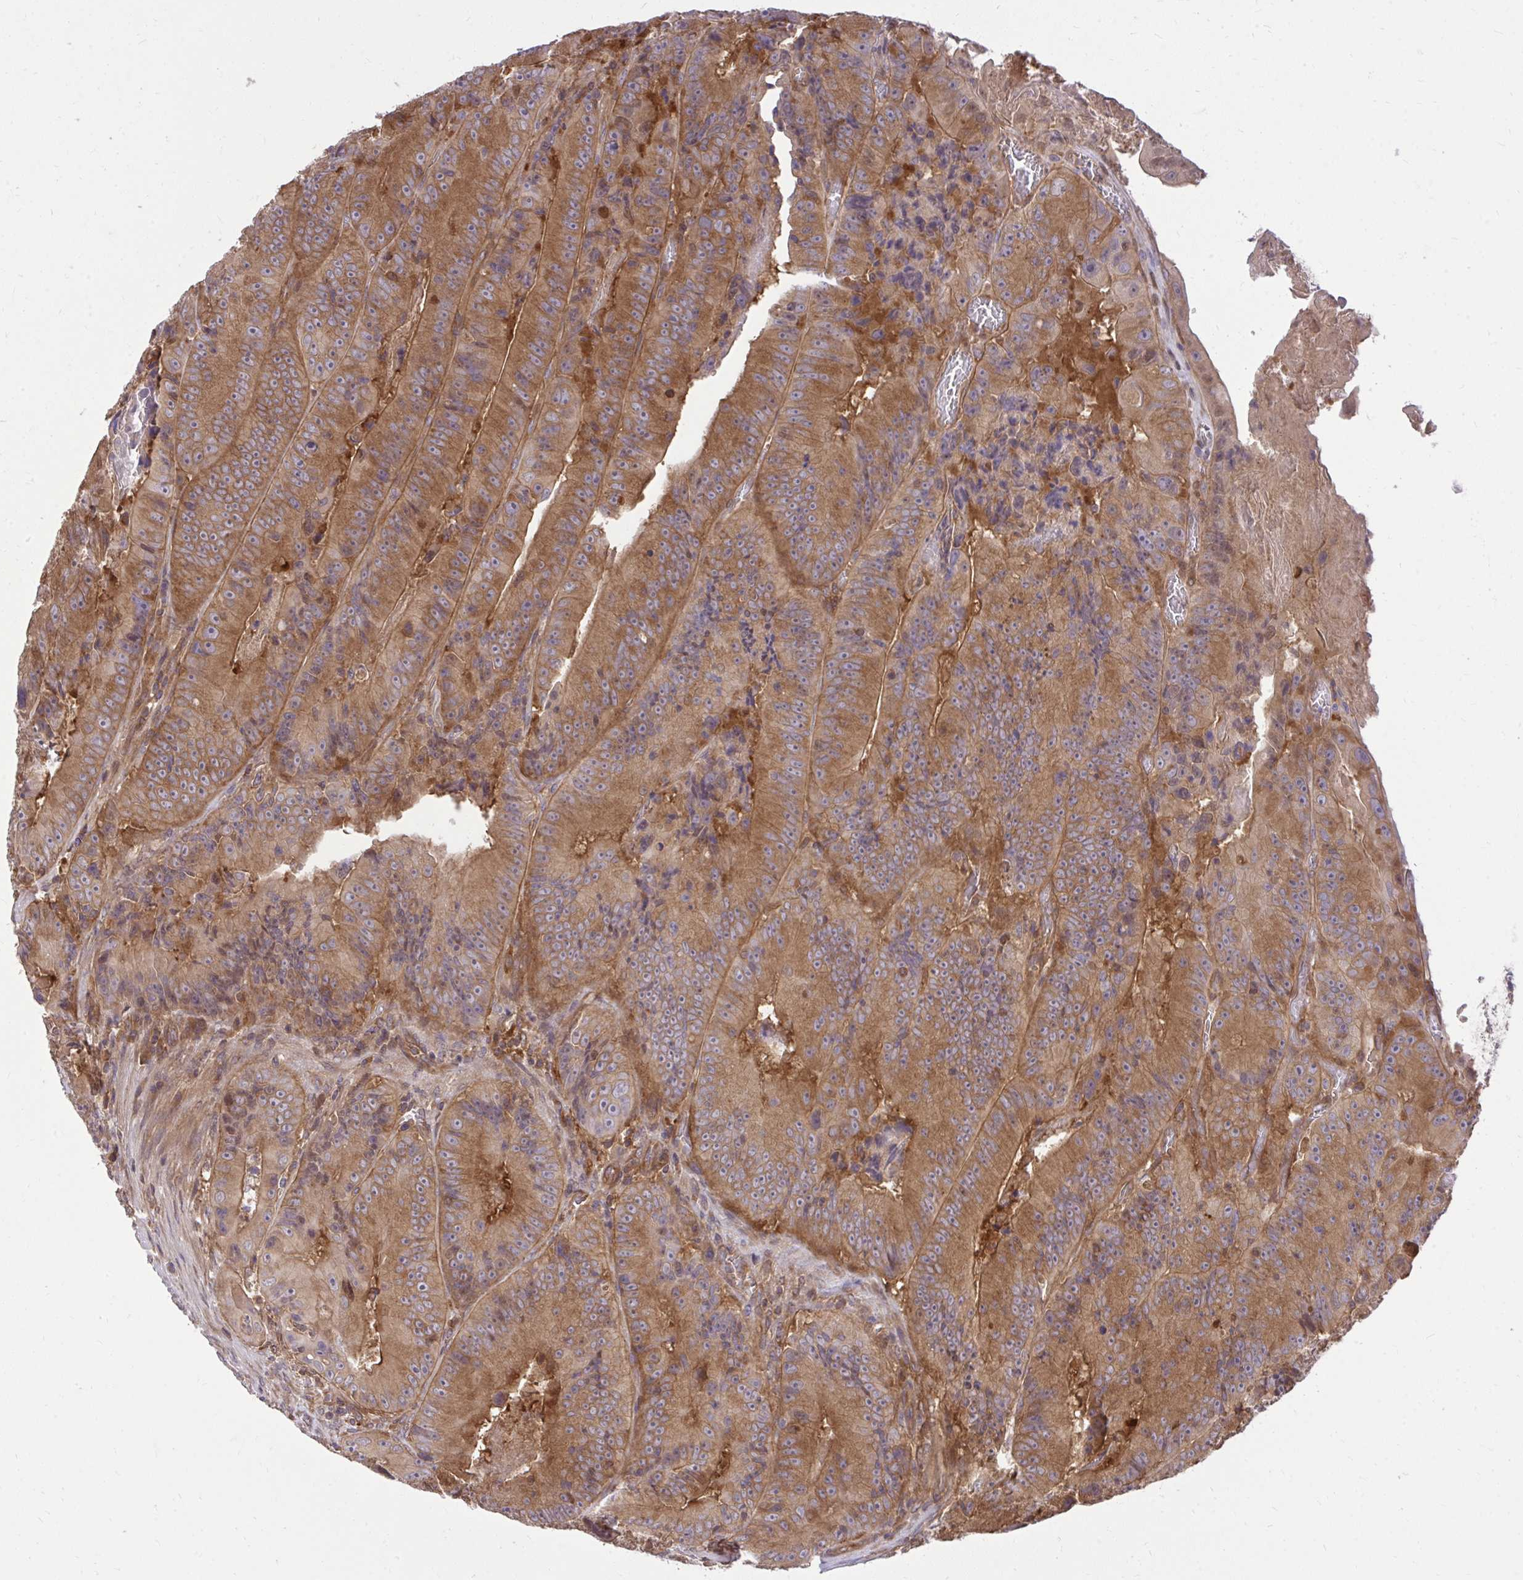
{"staining": {"intensity": "moderate", "quantity": ">75%", "location": "cytoplasmic/membranous"}, "tissue": "colorectal cancer", "cell_type": "Tumor cells", "image_type": "cancer", "snomed": [{"axis": "morphology", "description": "Adenocarcinoma, NOS"}, {"axis": "topography", "description": "Colon"}], "caption": "IHC of adenocarcinoma (colorectal) displays medium levels of moderate cytoplasmic/membranous staining in about >75% of tumor cells. (DAB IHC with brightfield microscopy, high magnification).", "gene": "PPP5C", "patient": {"sex": "female", "age": 86}}